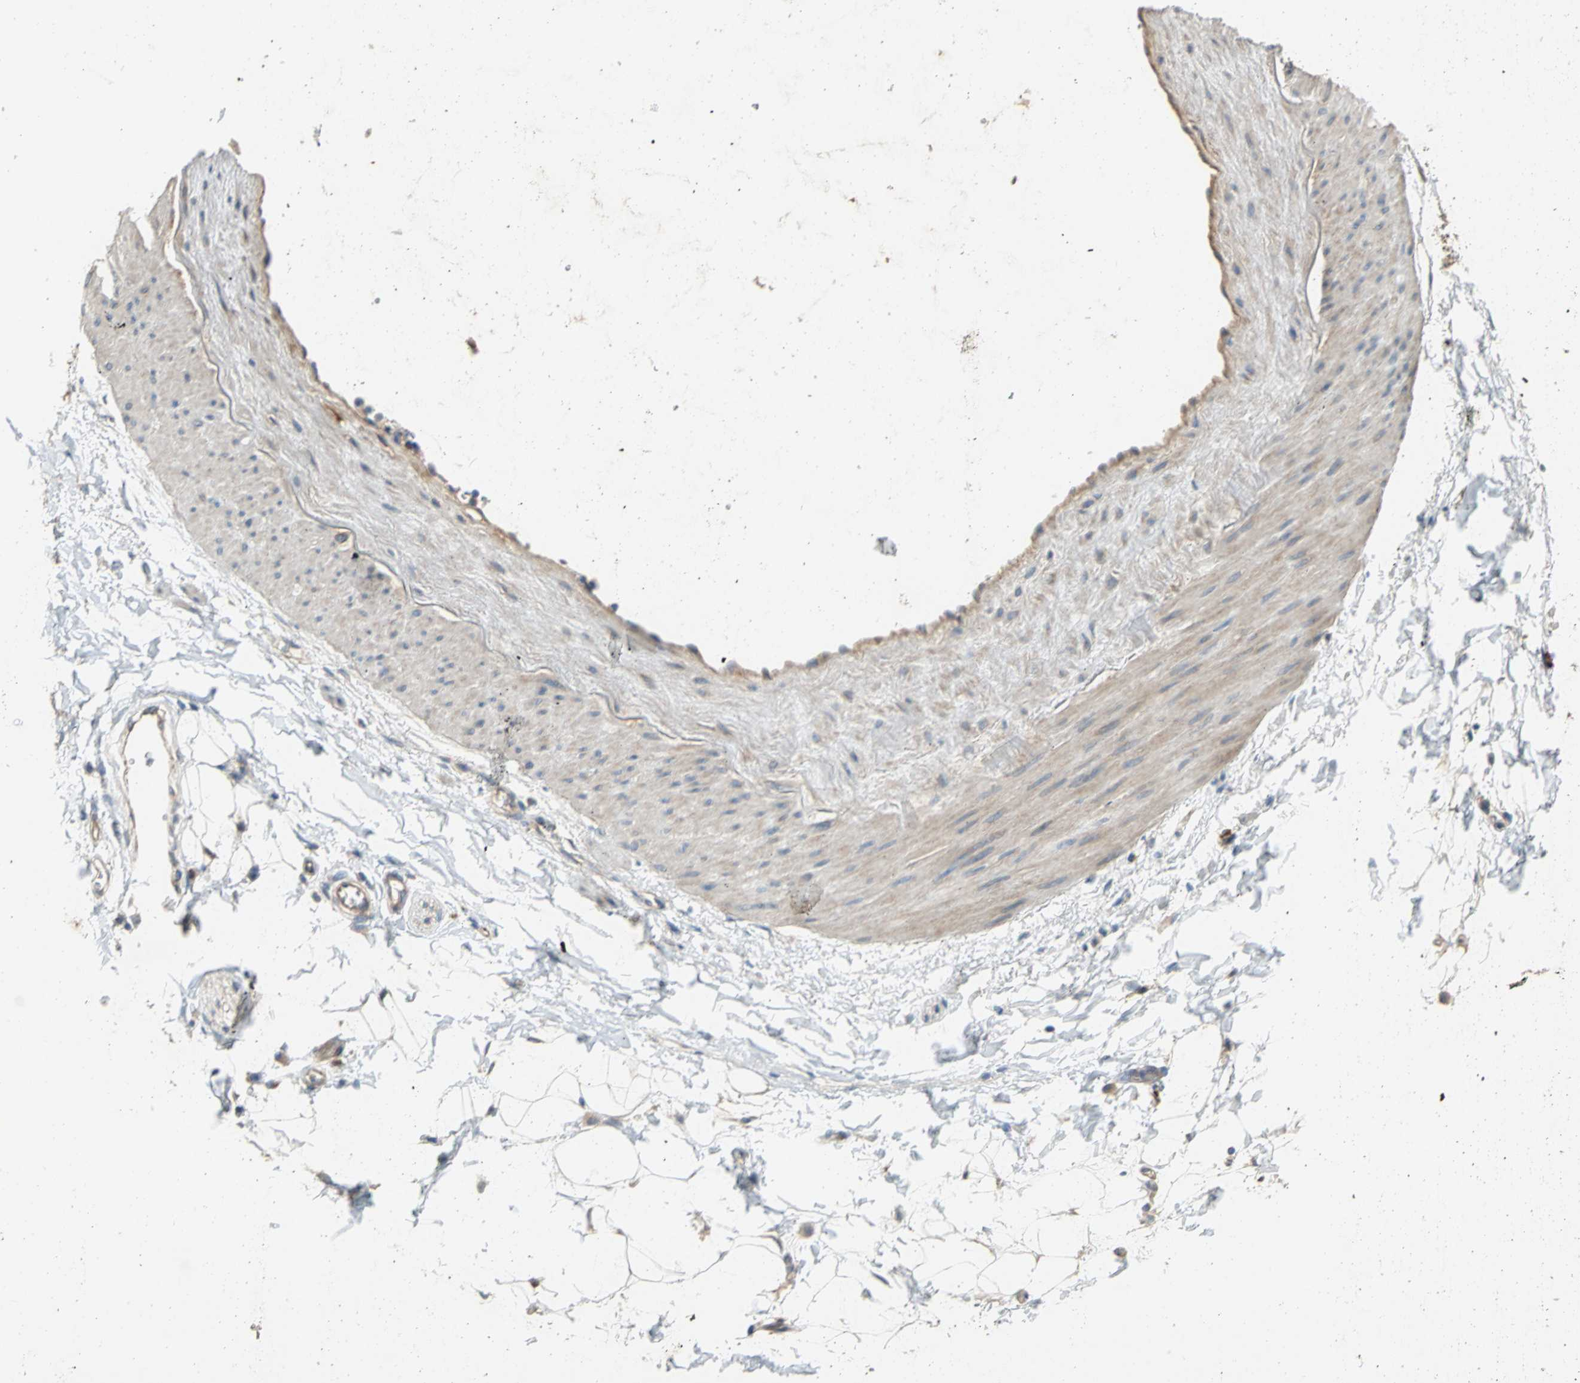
{"staining": {"intensity": "negative", "quantity": "none", "location": "none"}, "tissue": "adipose tissue", "cell_type": "Adipocytes", "image_type": "normal", "snomed": [{"axis": "morphology", "description": "Normal tissue, NOS"}, {"axis": "morphology", "description": "Urothelial carcinoma, High grade"}, {"axis": "topography", "description": "Vascular tissue"}, {"axis": "topography", "description": "Urinary bladder"}], "caption": "High magnification brightfield microscopy of unremarkable adipose tissue stained with DAB (3,3'-diaminobenzidine) (brown) and counterstained with hematoxylin (blue): adipocytes show no significant positivity. (Stains: DAB immunohistochemistry (IHC) with hematoxylin counter stain, Microscopy: brightfield microscopy at high magnification).", "gene": "TRAK1", "patient": {"sex": "female", "age": 56}}